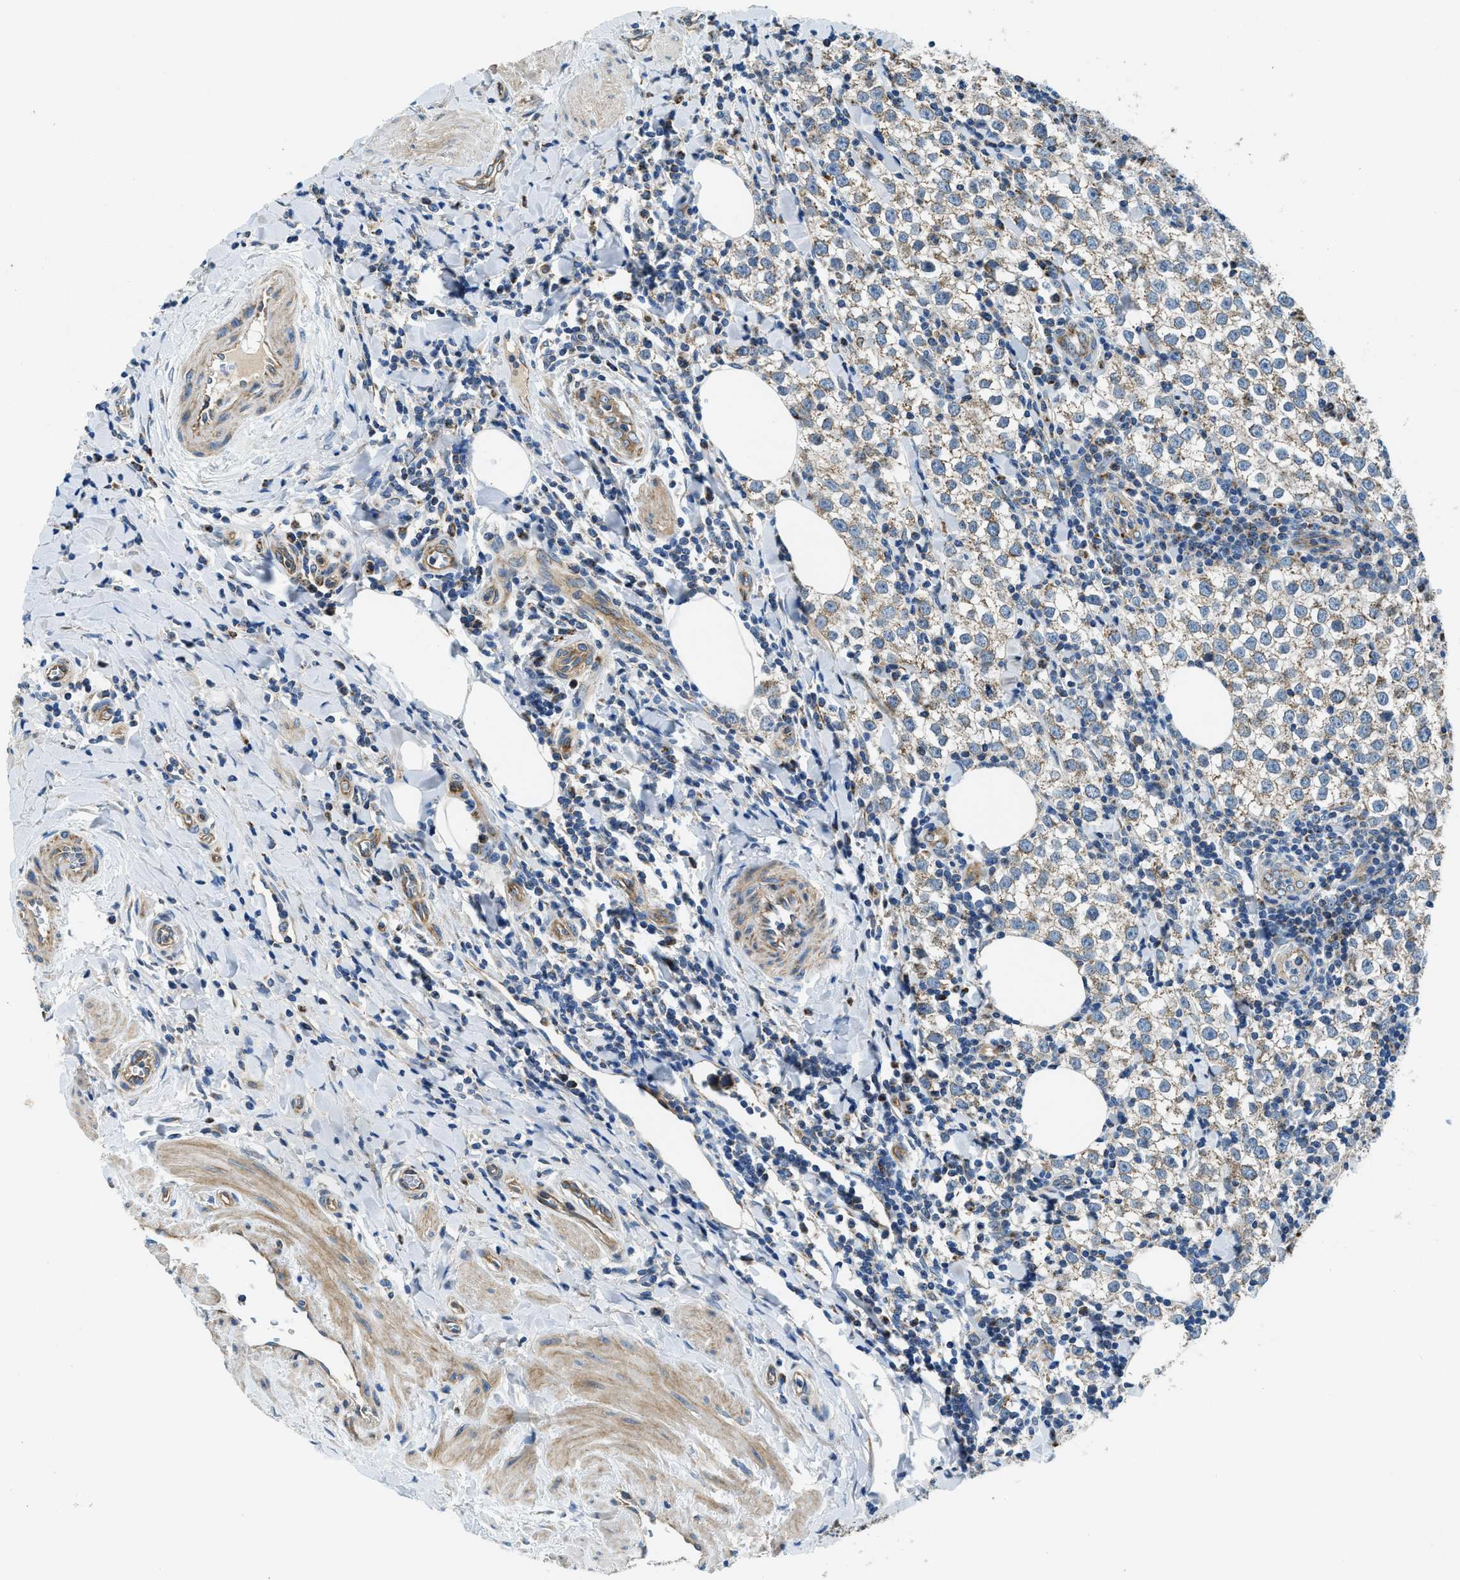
{"staining": {"intensity": "moderate", "quantity": "25%-75%", "location": "cytoplasmic/membranous"}, "tissue": "testis cancer", "cell_type": "Tumor cells", "image_type": "cancer", "snomed": [{"axis": "morphology", "description": "Seminoma, NOS"}, {"axis": "morphology", "description": "Carcinoma, Embryonal, NOS"}, {"axis": "topography", "description": "Testis"}], "caption": "This is a micrograph of immunohistochemistry staining of testis seminoma, which shows moderate positivity in the cytoplasmic/membranous of tumor cells.", "gene": "STK33", "patient": {"sex": "male", "age": 36}}